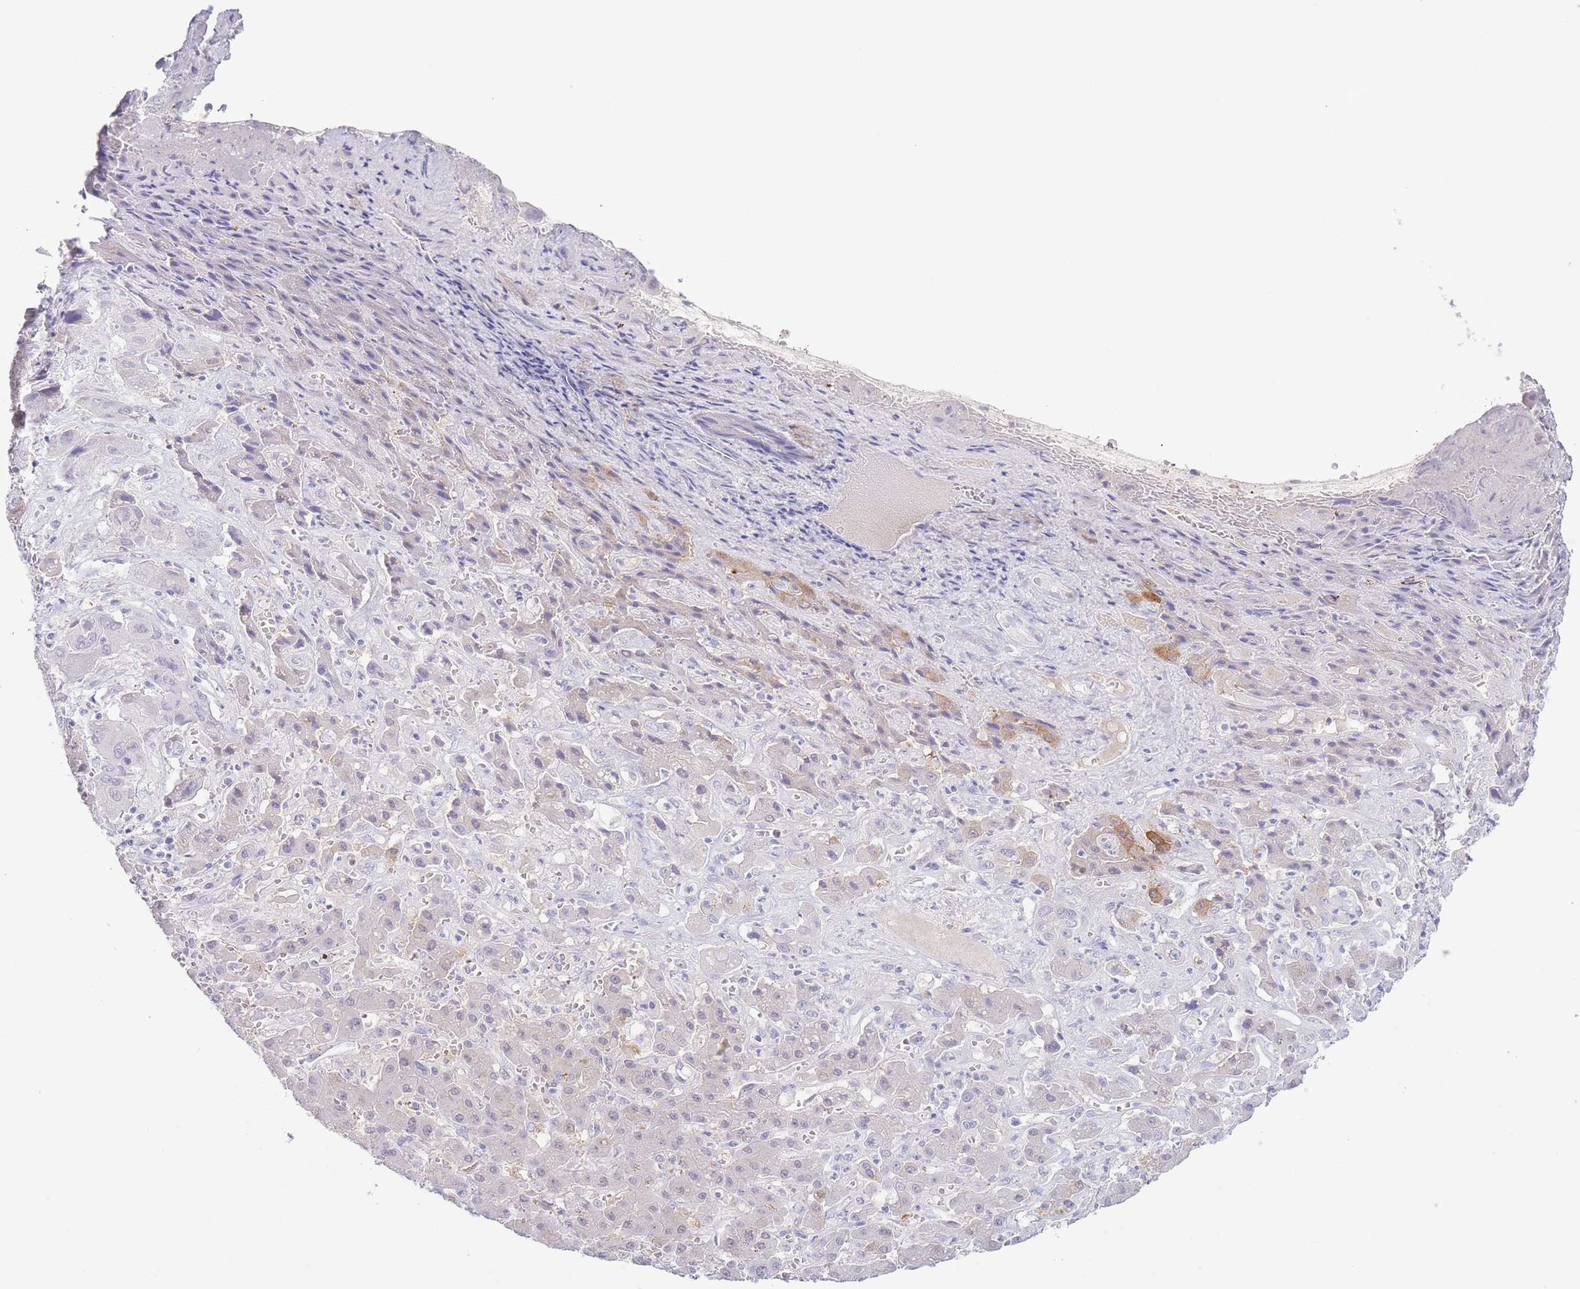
{"staining": {"intensity": "moderate", "quantity": "<25%", "location": "cytoplasmic/membranous"}, "tissue": "liver cancer", "cell_type": "Tumor cells", "image_type": "cancer", "snomed": [{"axis": "morphology", "description": "Cholangiocarcinoma"}, {"axis": "topography", "description": "Liver"}], "caption": "Protein expression analysis of cholangiocarcinoma (liver) exhibits moderate cytoplasmic/membranous expression in approximately <25% of tumor cells.", "gene": "PKLR", "patient": {"sex": "male", "age": 67}}